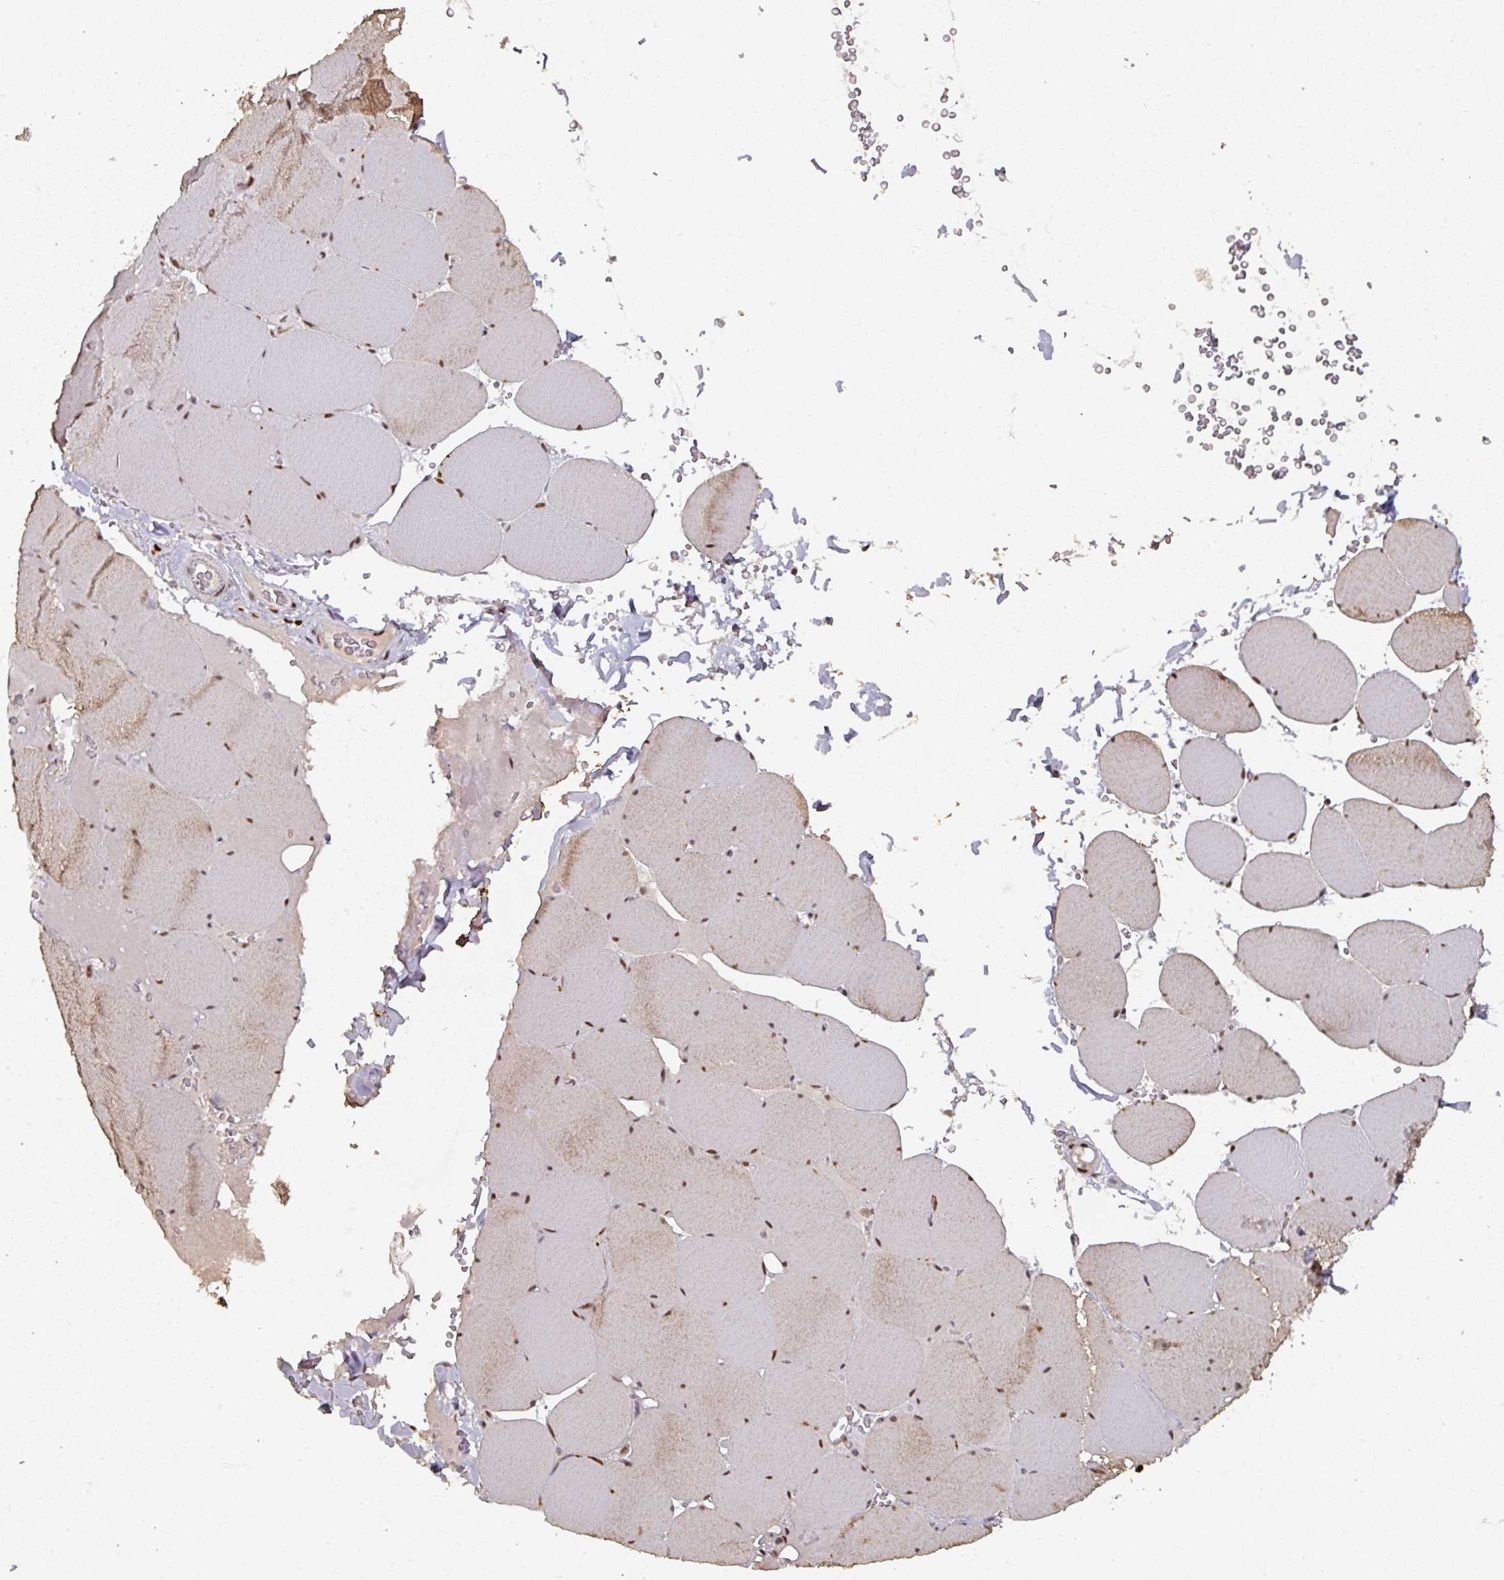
{"staining": {"intensity": "moderate", "quantity": "25%-75%", "location": "cytoplasmic/membranous,nuclear"}, "tissue": "skeletal muscle", "cell_type": "Myocytes", "image_type": "normal", "snomed": [{"axis": "morphology", "description": "Normal tissue, NOS"}, {"axis": "topography", "description": "Skeletal muscle"}, {"axis": "topography", "description": "Head-Neck"}], "caption": "DAB (3,3'-diaminobenzidine) immunohistochemical staining of normal human skeletal muscle shows moderate cytoplasmic/membranous,nuclear protein expression in approximately 25%-75% of myocytes.", "gene": "ENSG00000289690", "patient": {"sex": "male", "age": 66}}